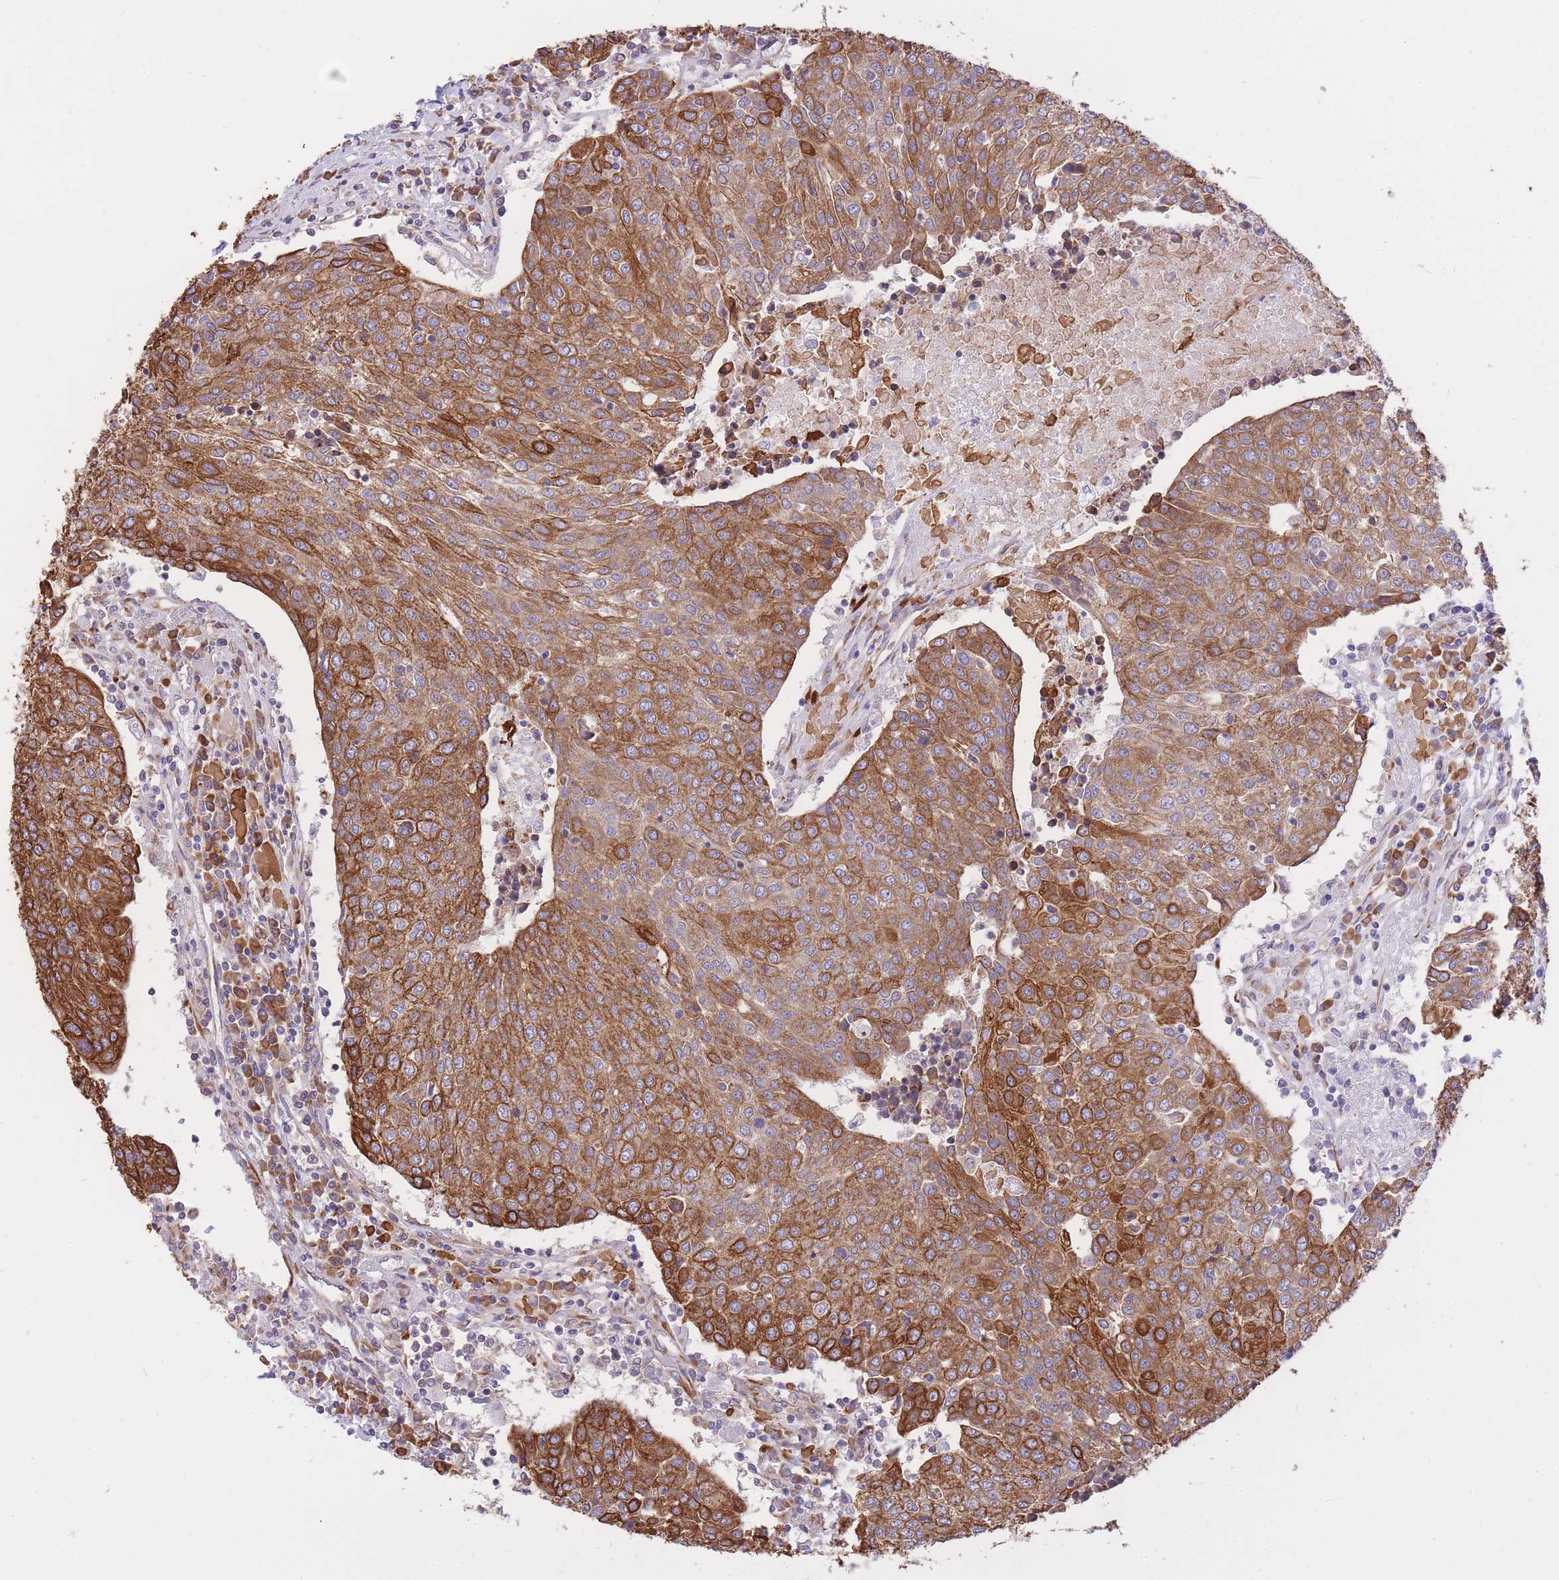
{"staining": {"intensity": "strong", "quantity": ">75%", "location": "cytoplasmic/membranous"}, "tissue": "urothelial cancer", "cell_type": "Tumor cells", "image_type": "cancer", "snomed": [{"axis": "morphology", "description": "Urothelial carcinoma, High grade"}, {"axis": "topography", "description": "Urinary bladder"}], "caption": "Immunohistochemistry (DAB (3,3'-diaminobenzidine)) staining of urothelial cancer shows strong cytoplasmic/membranous protein expression in about >75% of tumor cells.", "gene": "GBP7", "patient": {"sex": "female", "age": 85}}